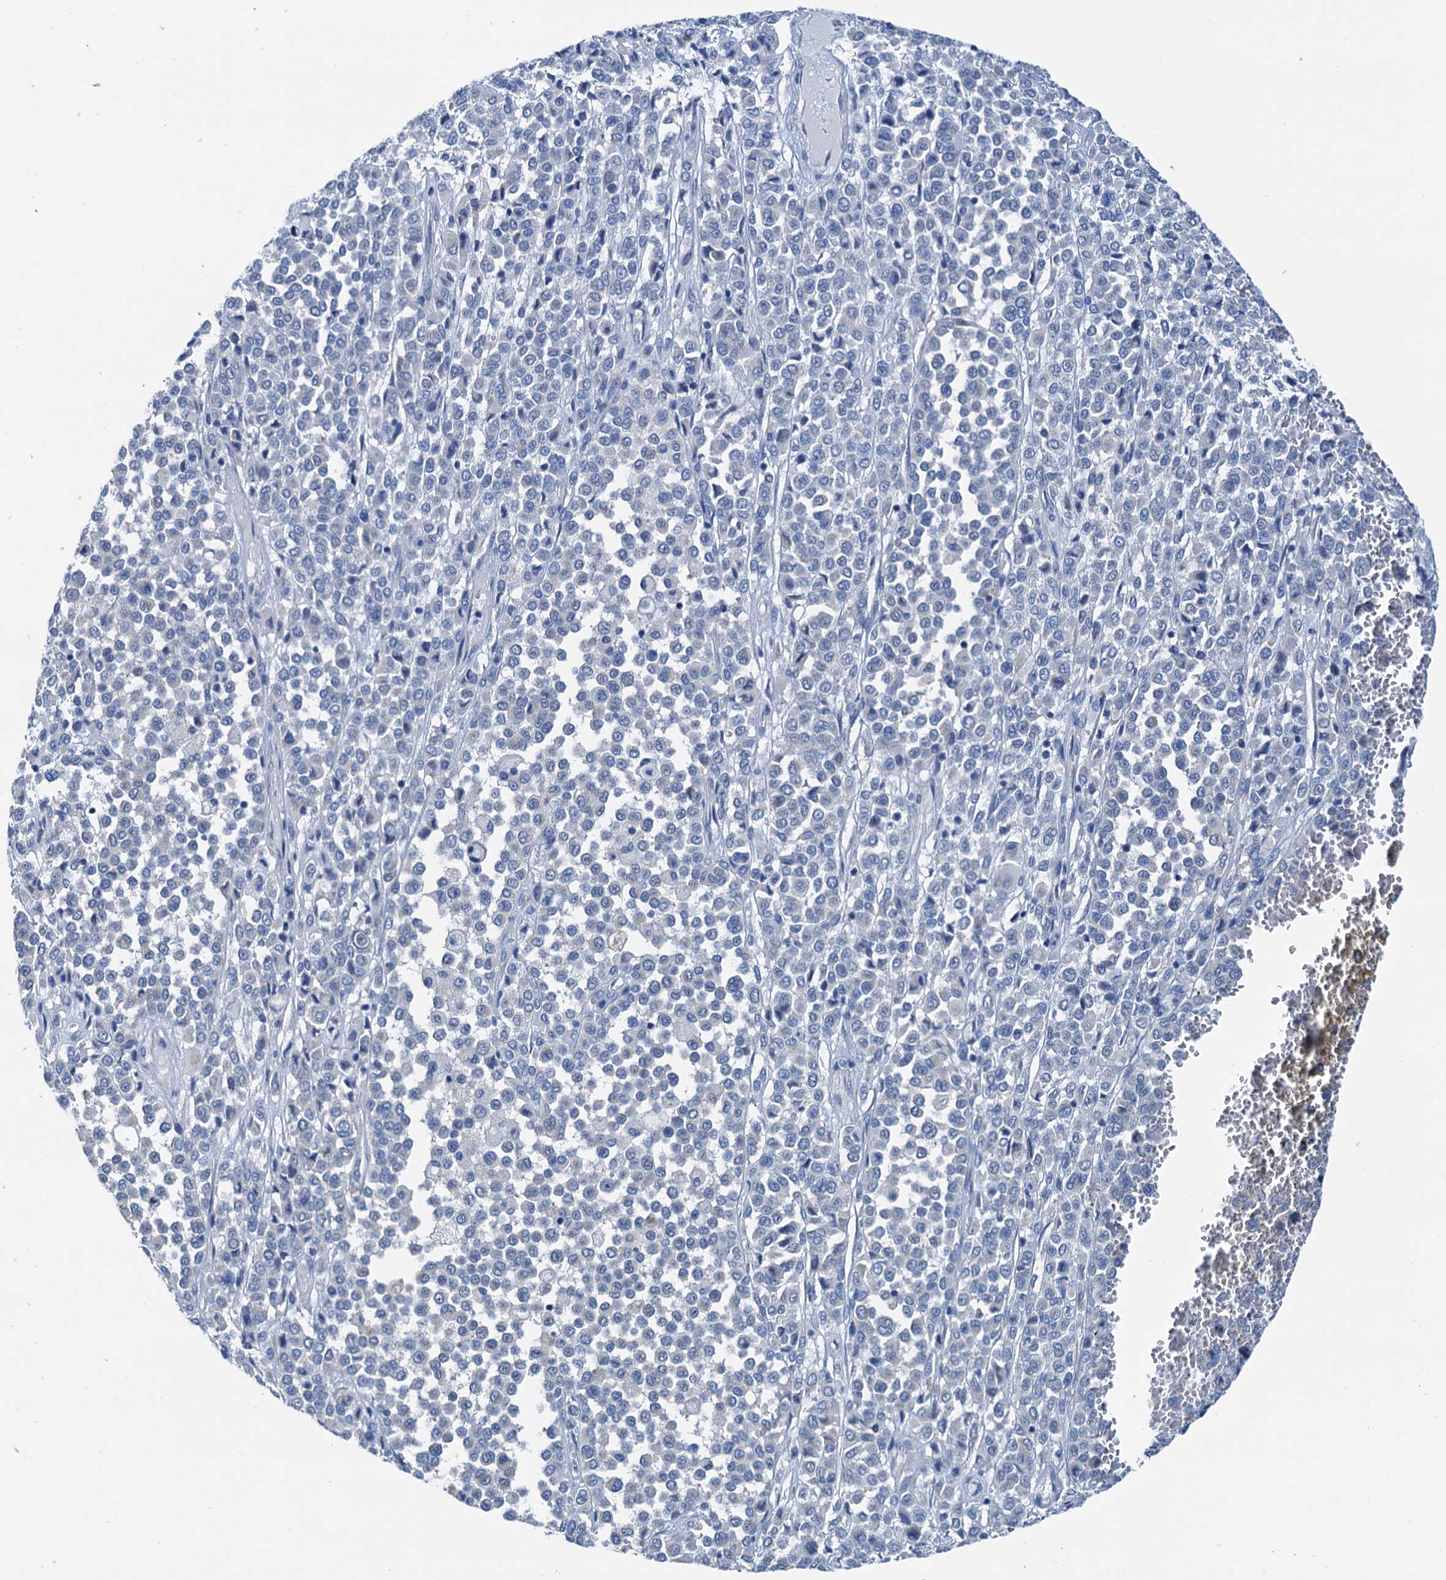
{"staining": {"intensity": "negative", "quantity": "none", "location": "none"}, "tissue": "melanoma", "cell_type": "Tumor cells", "image_type": "cancer", "snomed": [{"axis": "morphology", "description": "Malignant melanoma, Metastatic site"}, {"axis": "topography", "description": "Pancreas"}], "caption": "The image shows no staining of tumor cells in malignant melanoma (metastatic site).", "gene": "ELAC1", "patient": {"sex": "female", "age": 30}}